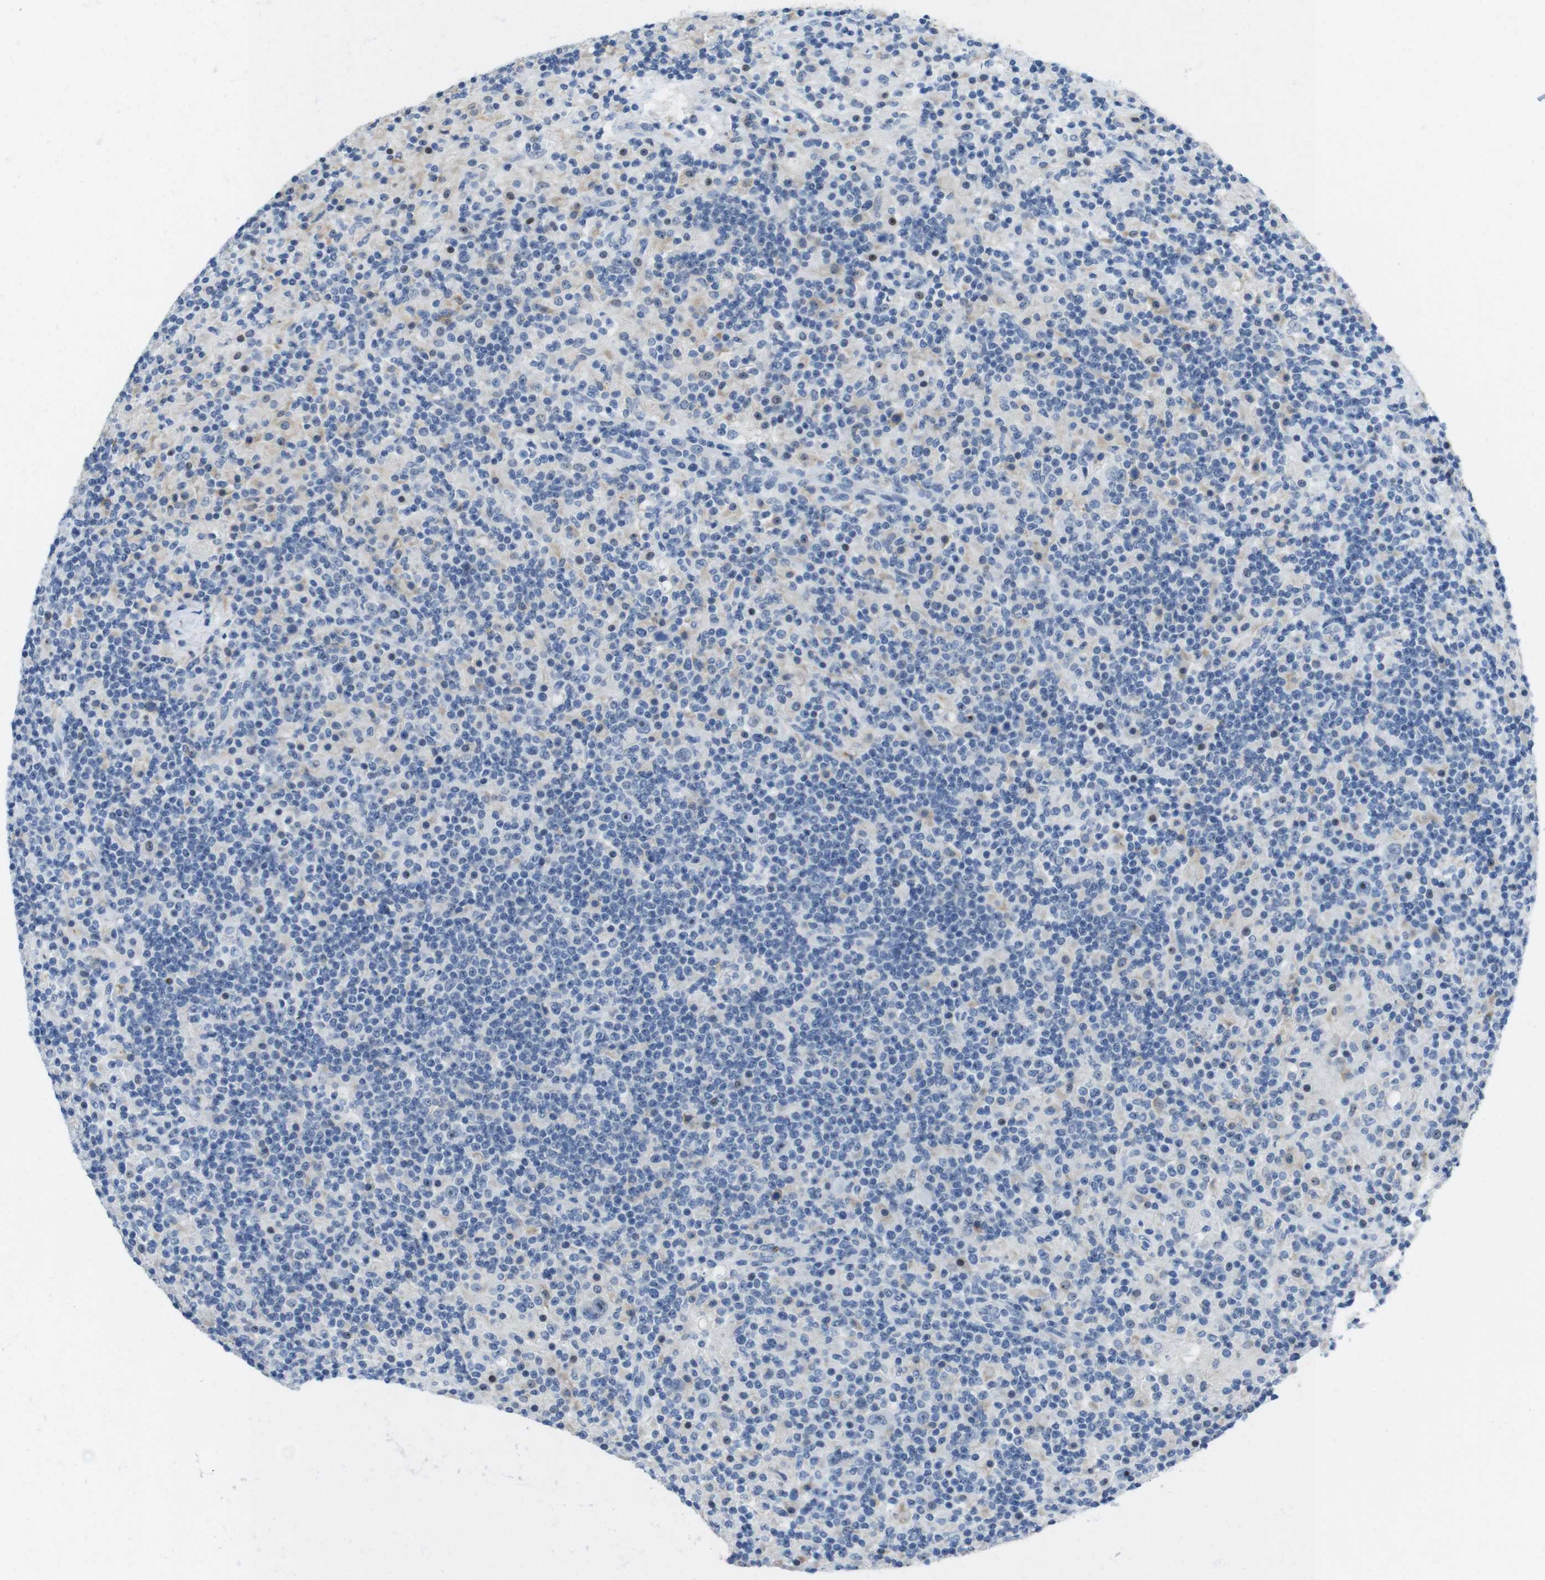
{"staining": {"intensity": "negative", "quantity": "none", "location": "none"}, "tissue": "lymphoma", "cell_type": "Tumor cells", "image_type": "cancer", "snomed": [{"axis": "morphology", "description": "Hodgkin's disease, NOS"}, {"axis": "topography", "description": "Lymph node"}], "caption": "There is no significant positivity in tumor cells of lymphoma. (DAB (3,3'-diaminobenzidine) immunohistochemistry, high magnification).", "gene": "TJP3", "patient": {"sex": "male", "age": 70}}